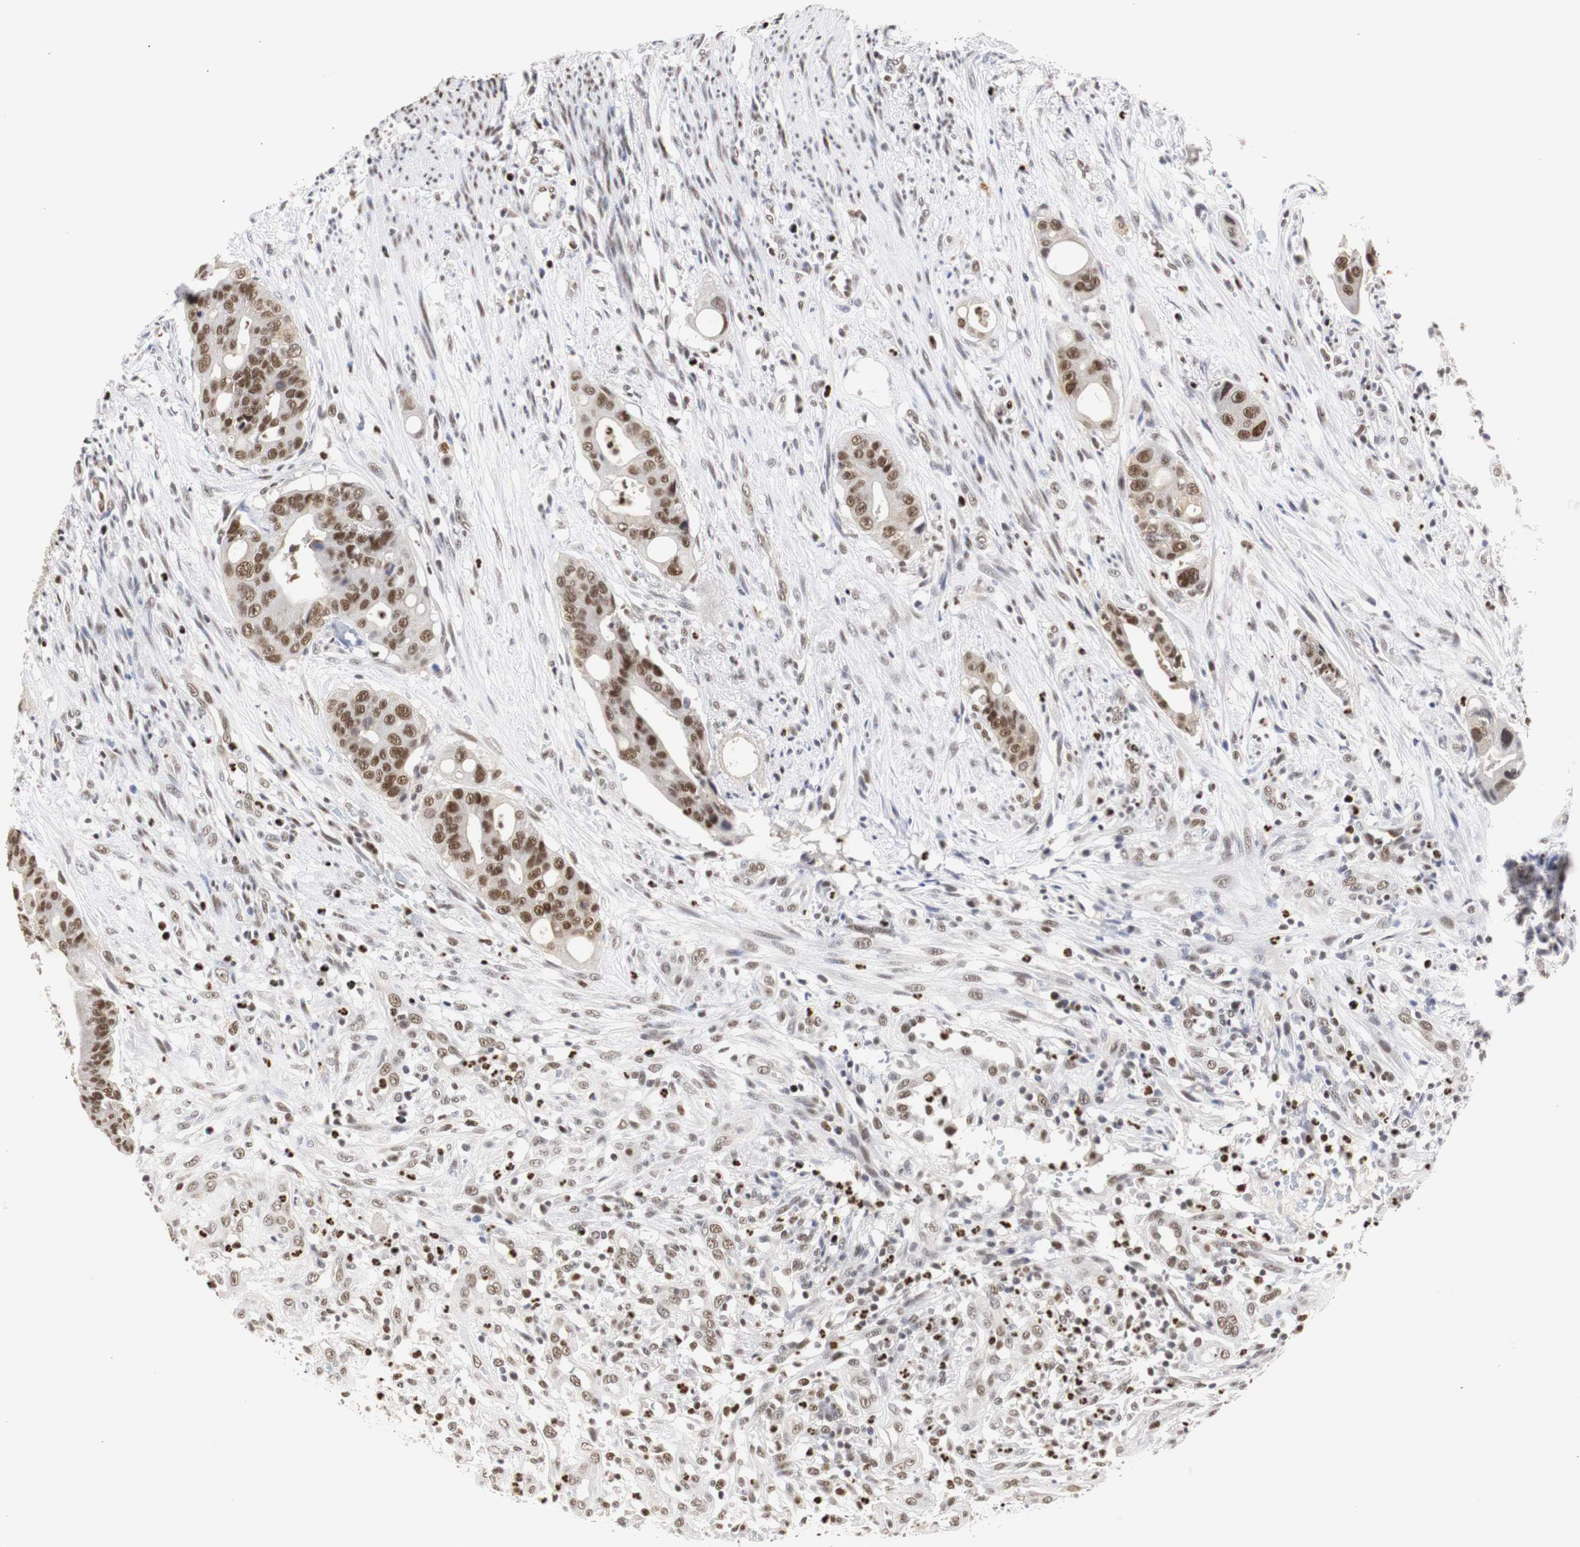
{"staining": {"intensity": "strong", "quantity": ">75%", "location": "nuclear"}, "tissue": "colorectal cancer", "cell_type": "Tumor cells", "image_type": "cancer", "snomed": [{"axis": "morphology", "description": "Adenocarcinoma, NOS"}, {"axis": "topography", "description": "Colon"}], "caption": "The micrograph shows a brown stain indicating the presence of a protein in the nuclear of tumor cells in adenocarcinoma (colorectal).", "gene": "ZFC3H1", "patient": {"sex": "female", "age": 57}}